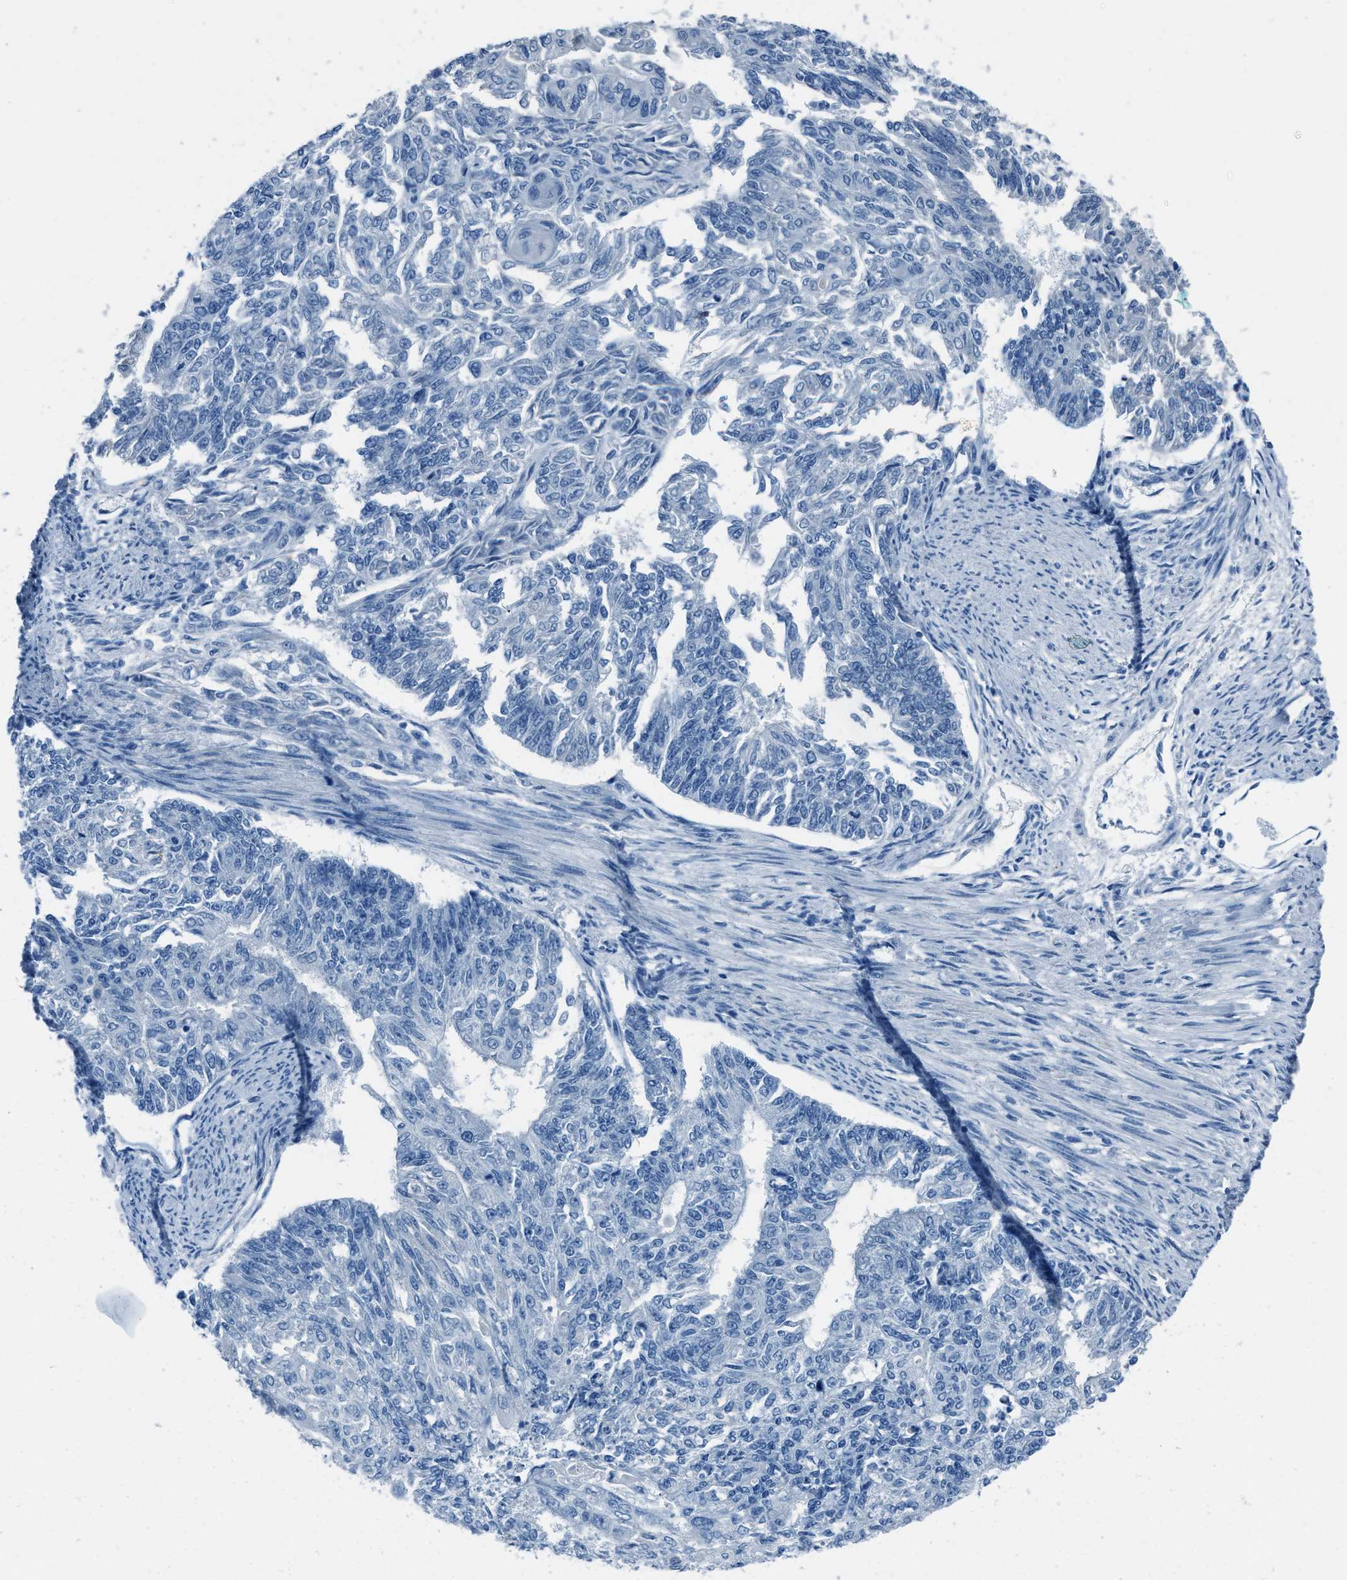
{"staining": {"intensity": "negative", "quantity": "none", "location": "none"}, "tissue": "endometrial cancer", "cell_type": "Tumor cells", "image_type": "cancer", "snomed": [{"axis": "morphology", "description": "Adenocarcinoma, NOS"}, {"axis": "topography", "description": "Endometrium"}], "caption": "DAB immunohistochemical staining of human endometrial cancer (adenocarcinoma) shows no significant staining in tumor cells.", "gene": "AMACR", "patient": {"sex": "female", "age": 32}}